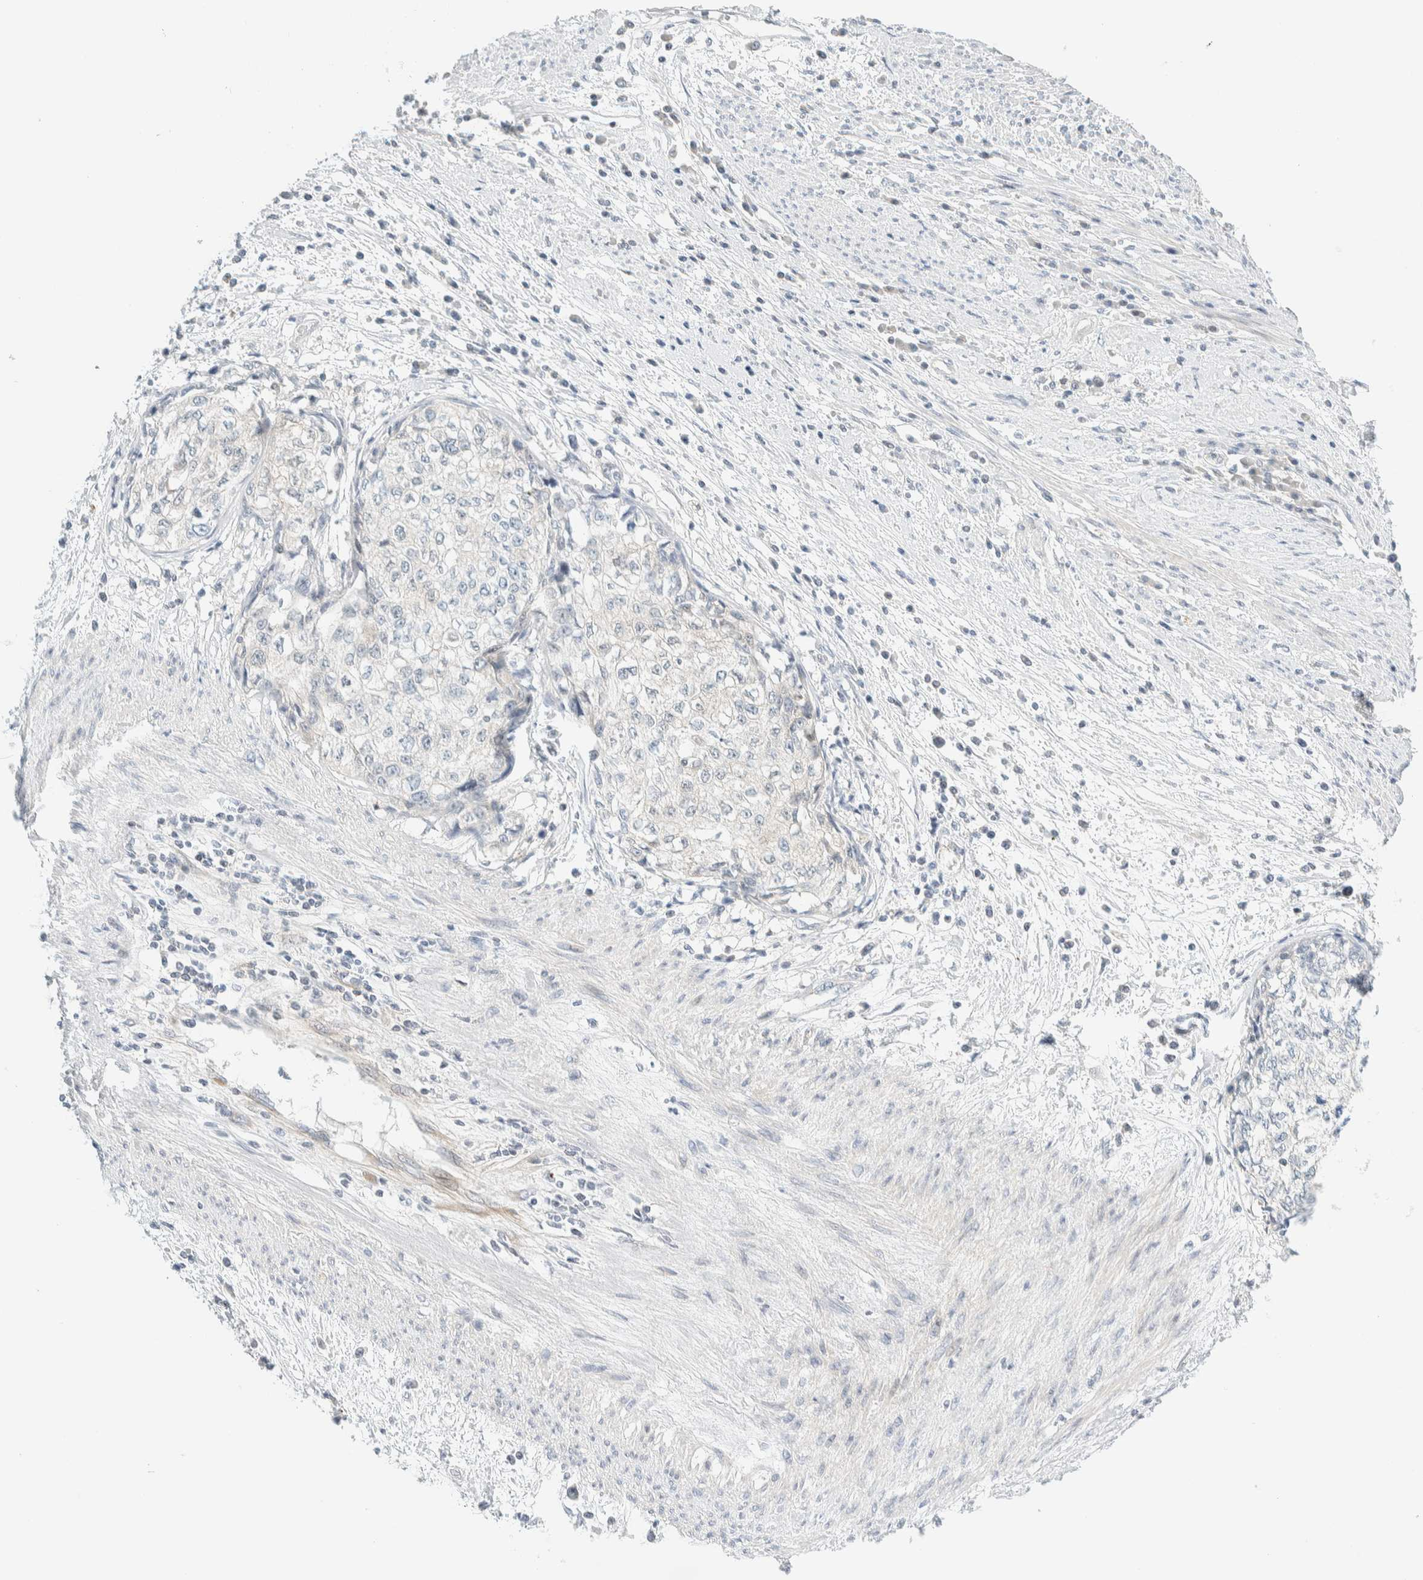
{"staining": {"intensity": "negative", "quantity": "none", "location": "none"}, "tissue": "cervical cancer", "cell_type": "Tumor cells", "image_type": "cancer", "snomed": [{"axis": "morphology", "description": "Squamous cell carcinoma, NOS"}, {"axis": "topography", "description": "Cervix"}], "caption": "Photomicrograph shows no protein staining in tumor cells of cervical cancer (squamous cell carcinoma) tissue.", "gene": "PCYT2", "patient": {"sex": "female", "age": 57}}